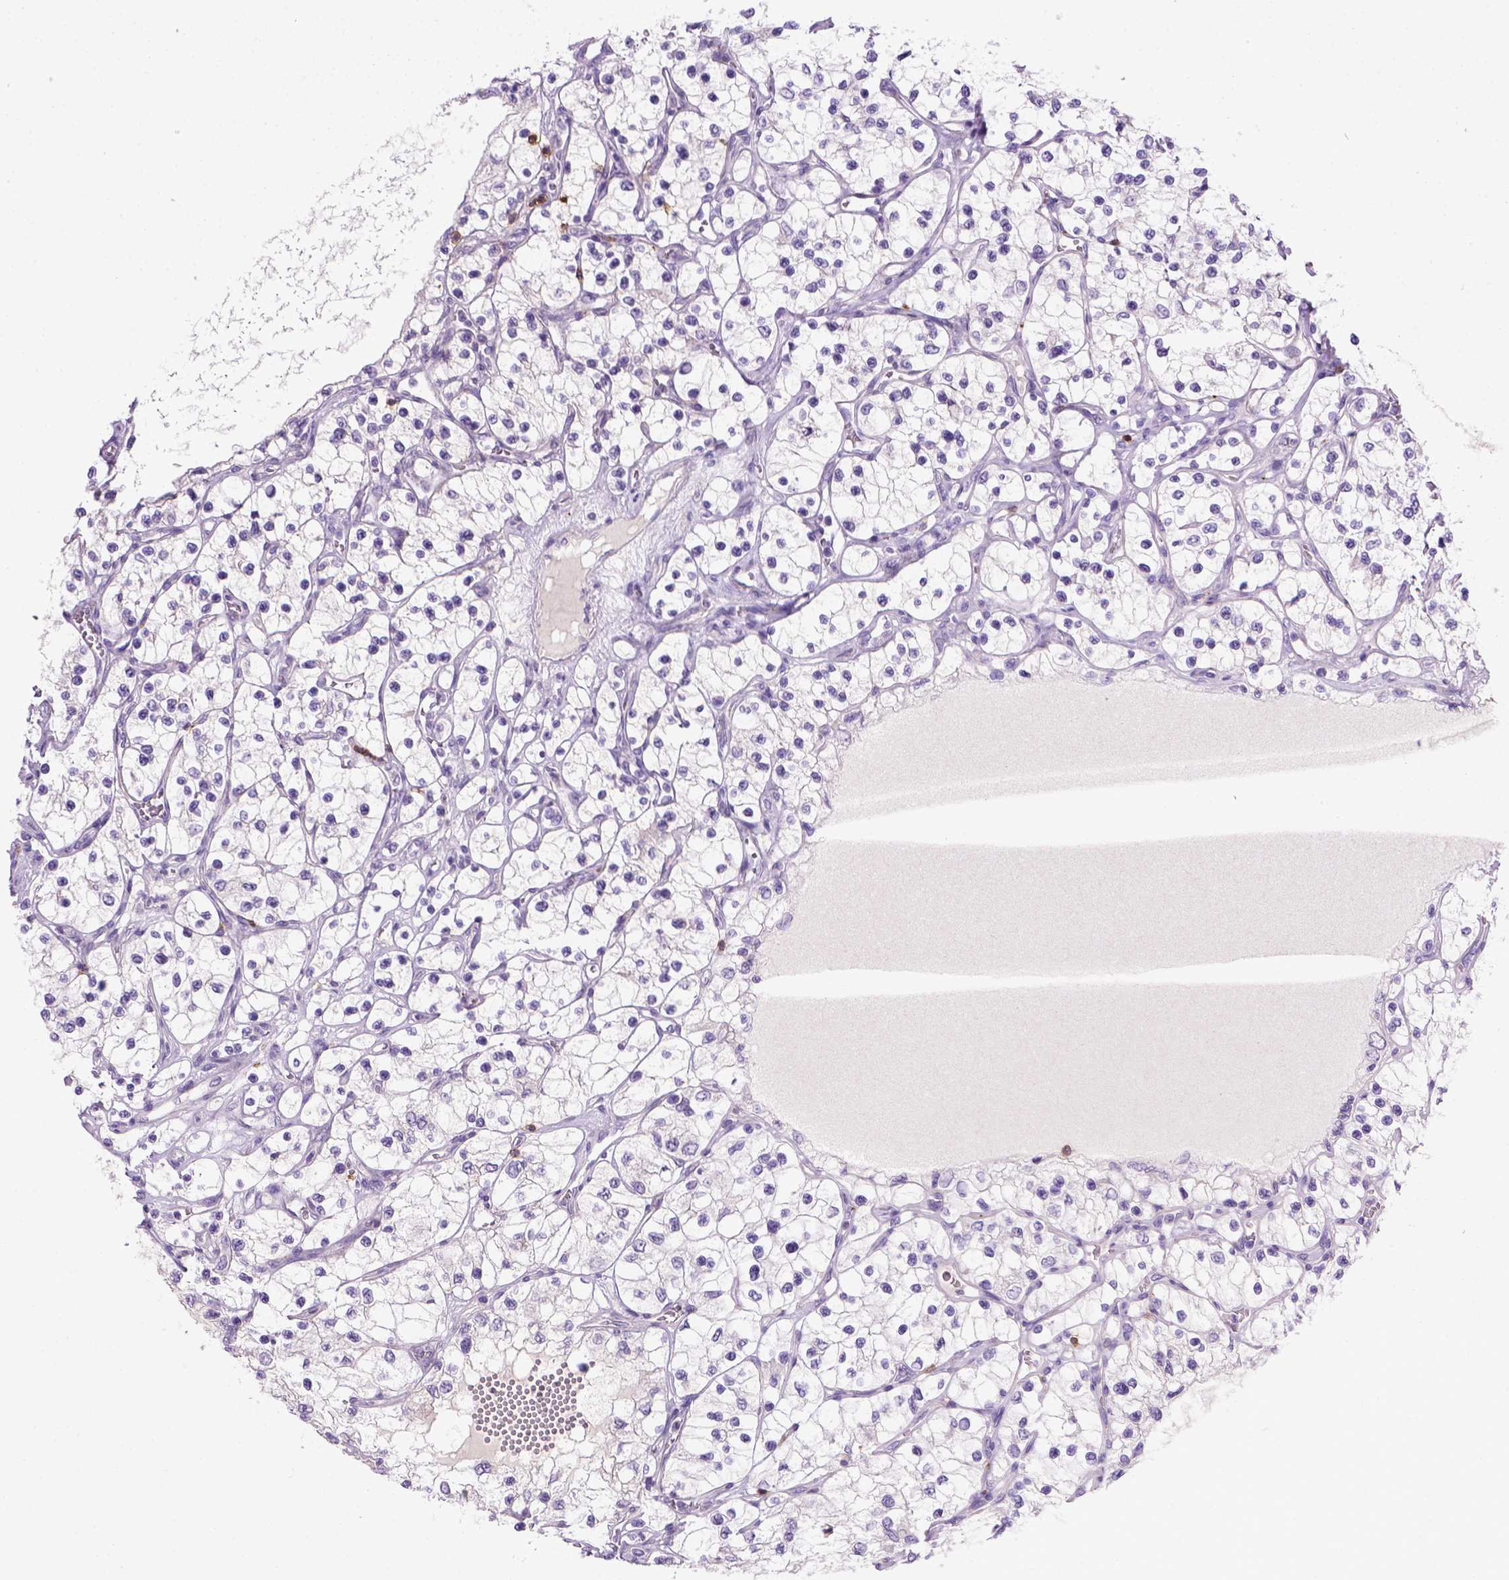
{"staining": {"intensity": "negative", "quantity": "none", "location": "none"}, "tissue": "renal cancer", "cell_type": "Tumor cells", "image_type": "cancer", "snomed": [{"axis": "morphology", "description": "Adenocarcinoma, NOS"}, {"axis": "topography", "description": "Kidney"}], "caption": "Renal adenocarcinoma was stained to show a protein in brown. There is no significant staining in tumor cells.", "gene": "CD3E", "patient": {"sex": "female", "age": 69}}